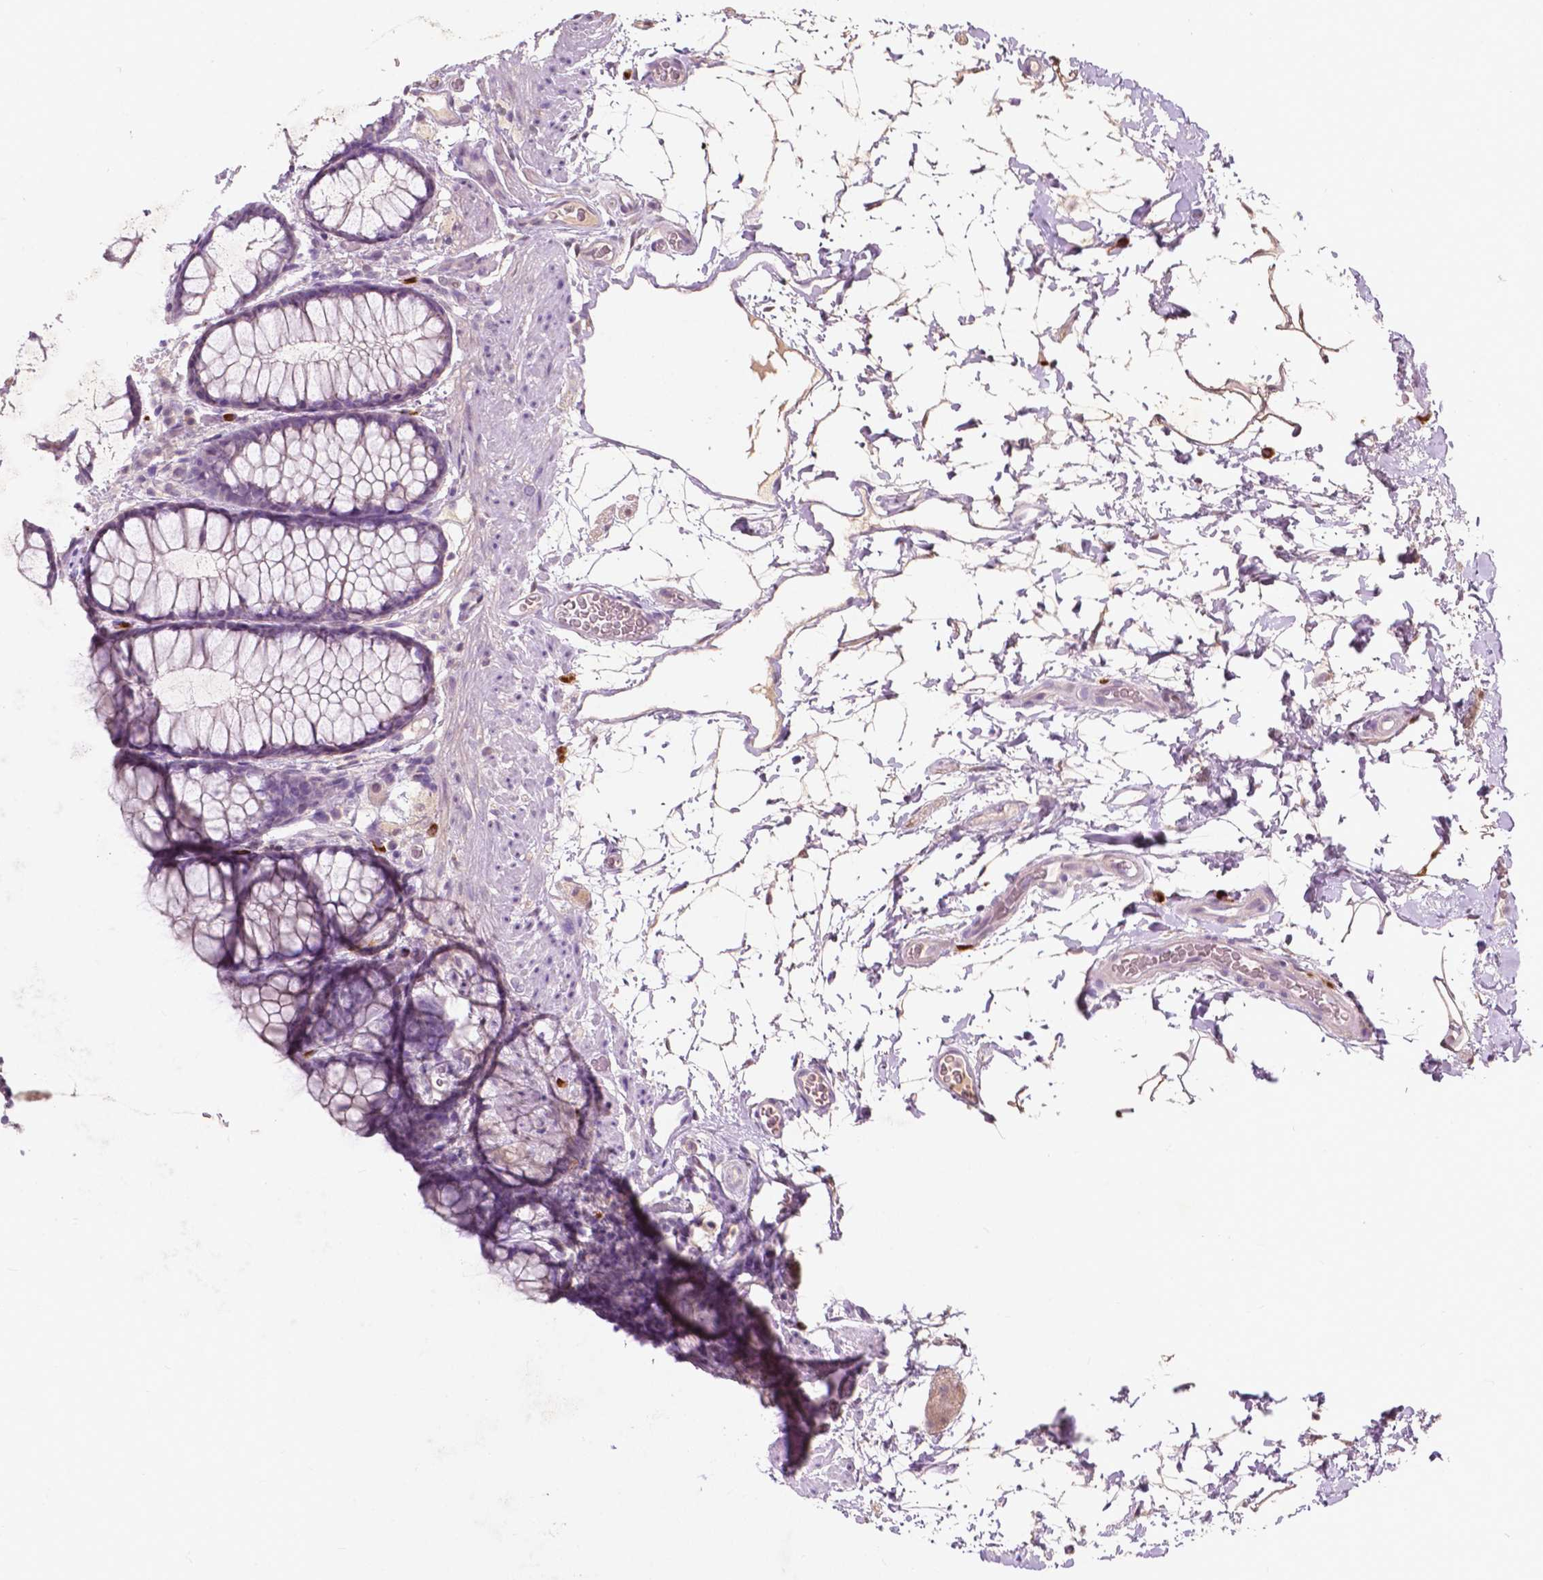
{"staining": {"intensity": "weak", "quantity": "<25%", "location": "cytoplasmic/membranous"}, "tissue": "rectum", "cell_type": "Glandular cells", "image_type": "normal", "snomed": [{"axis": "morphology", "description": "Normal tissue, NOS"}, {"axis": "topography", "description": "Rectum"}], "caption": "A histopathology image of human rectum is negative for staining in glandular cells.", "gene": "GPR37", "patient": {"sex": "female", "age": 62}}